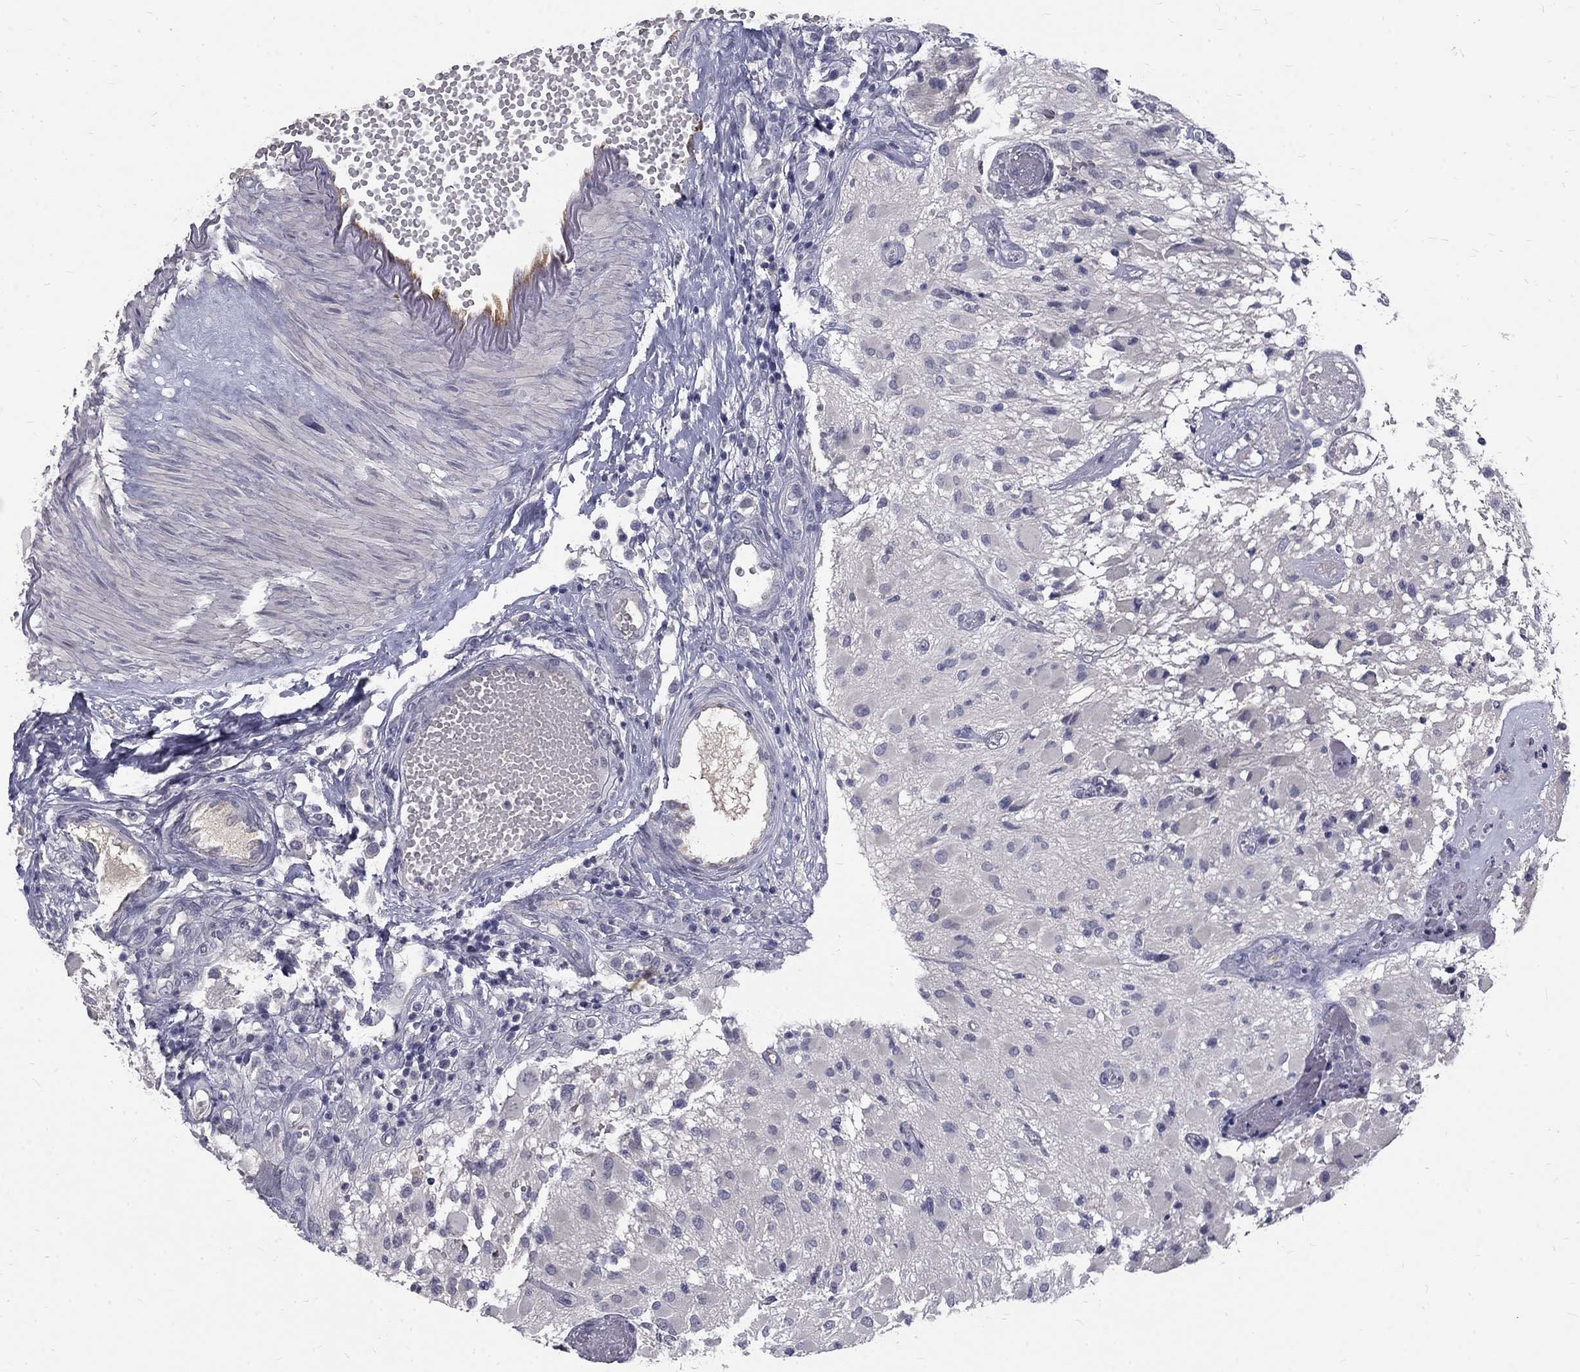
{"staining": {"intensity": "negative", "quantity": "none", "location": "none"}, "tissue": "glioma", "cell_type": "Tumor cells", "image_type": "cancer", "snomed": [{"axis": "morphology", "description": "Glioma, malignant, High grade"}, {"axis": "topography", "description": "Brain"}], "caption": "Glioma was stained to show a protein in brown. There is no significant staining in tumor cells.", "gene": "NOS1", "patient": {"sex": "female", "age": 63}}